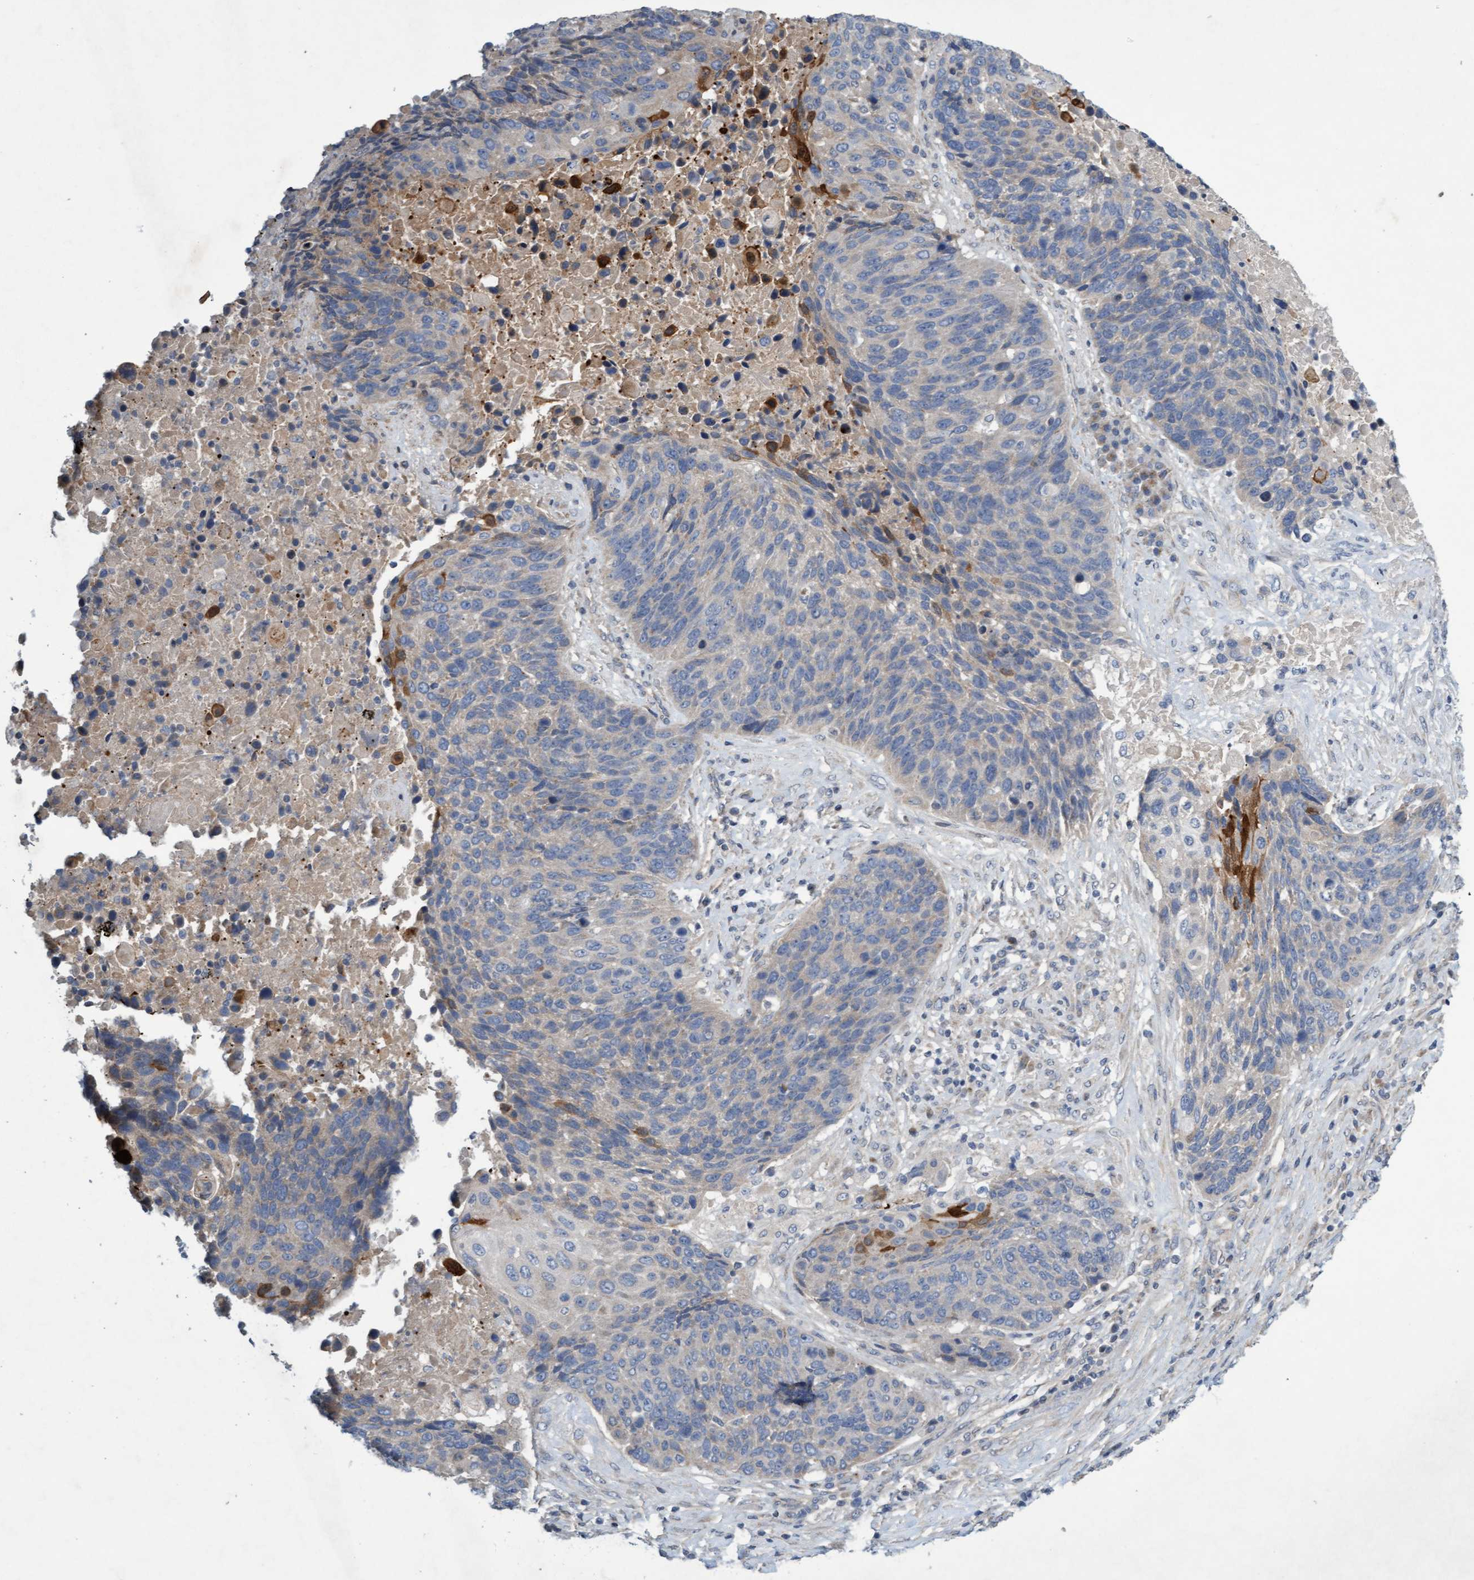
{"staining": {"intensity": "negative", "quantity": "none", "location": "none"}, "tissue": "lung cancer", "cell_type": "Tumor cells", "image_type": "cancer", "snomed": [{"axis": "morphology", "description": "Squamous cell carcinoma, NOS"}, {"axis": "topography", "description": "Lung"}], "caption": "This is a micrograph of immunohistochemistry (IHC) staining of lung cancer (squamous cell carcinoma), which shows no expression in tumor cells.", "gene": "DDHD2", "patient": {"sex": "male", "age": 66}}